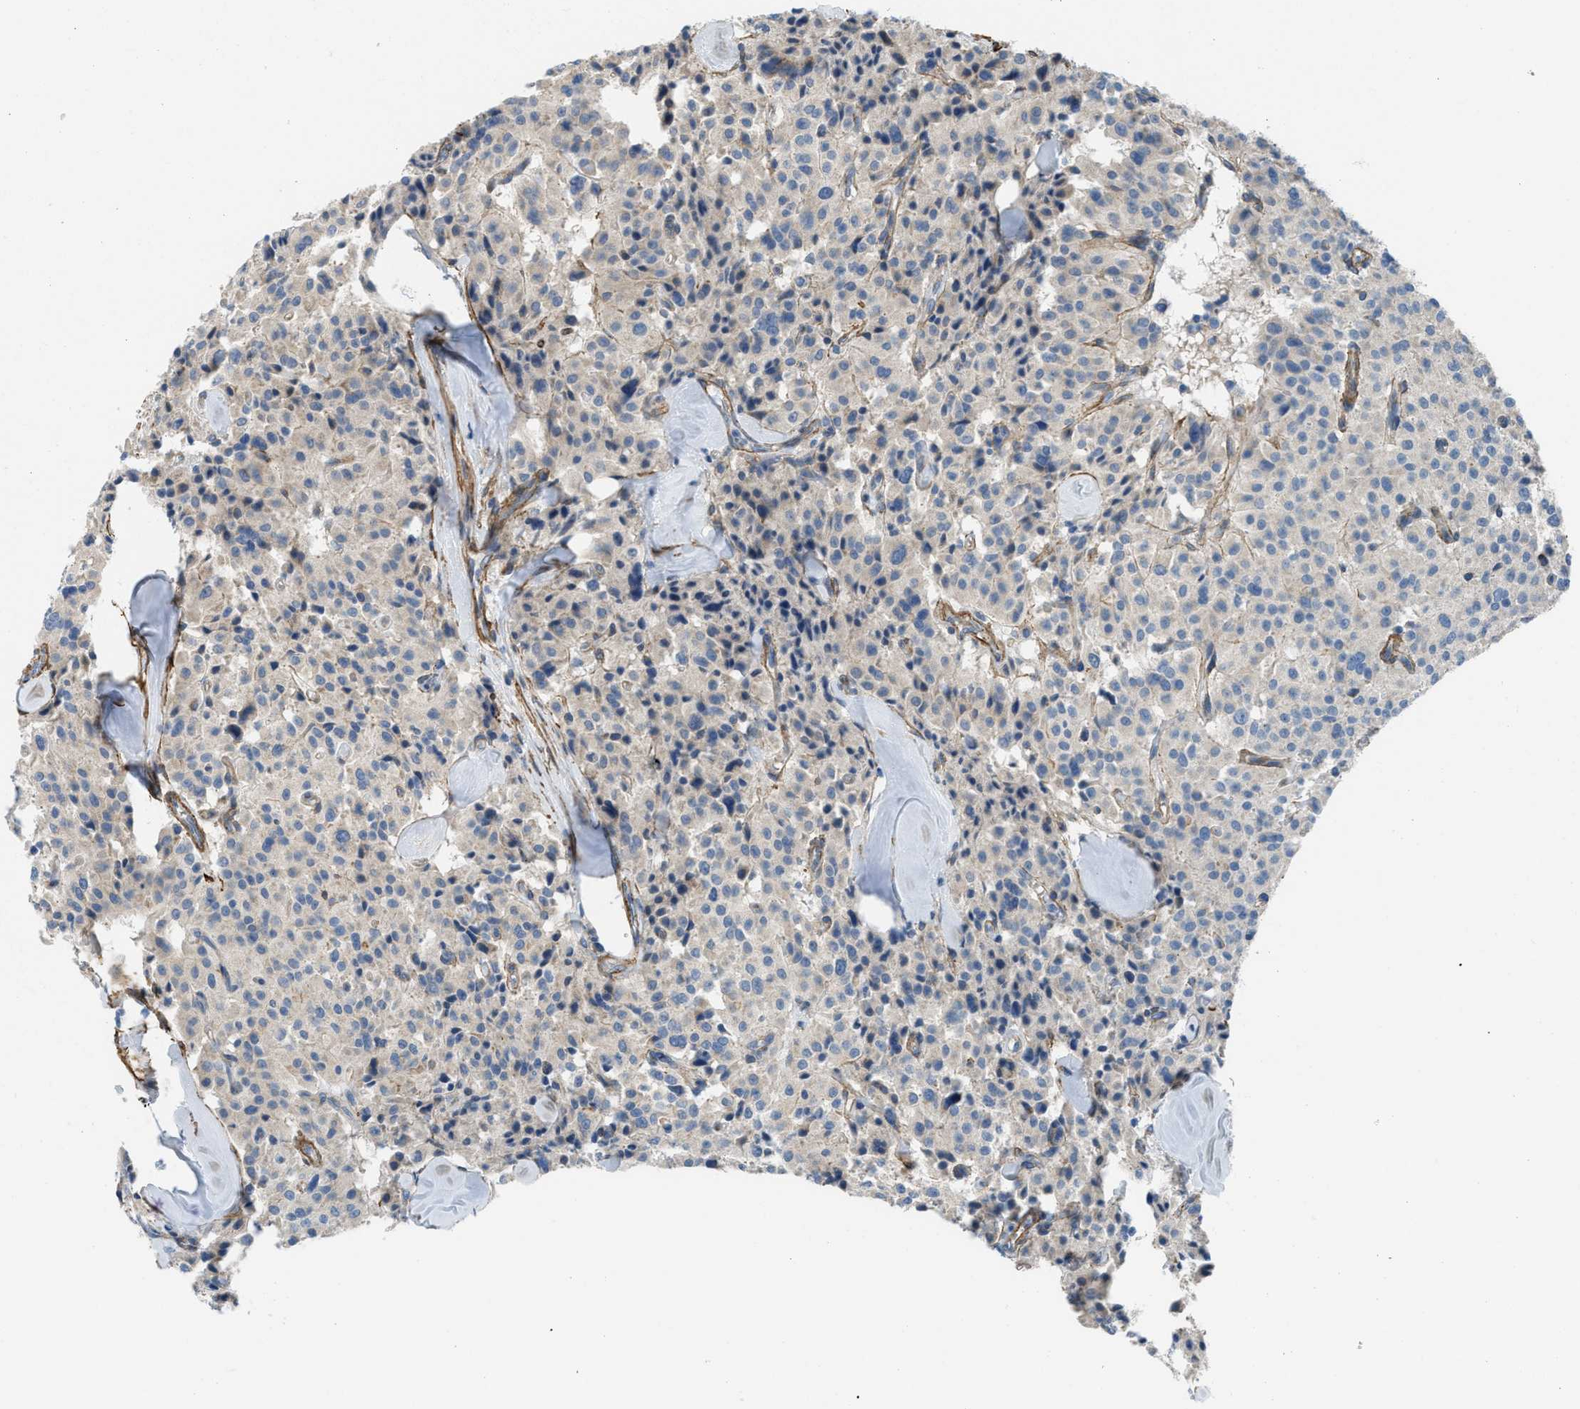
{"staining": {"intensity": "negative", "quantity": "none", "location": "none"}, "tissue": "carcinoid", "cell_type": "Tumor cells", "image_type": "cancer", "snomed": [{"axis": "morphology", "description": "Carcinoid, malignant, NOS"}, {"axis": "topography", "description": "Lung"}], "caption": "Image shows no protein positivity in tumor cells of carcinoid tissue.", "gene": "BMPR1A", "patient": {"sex": "male", "age": 30}}